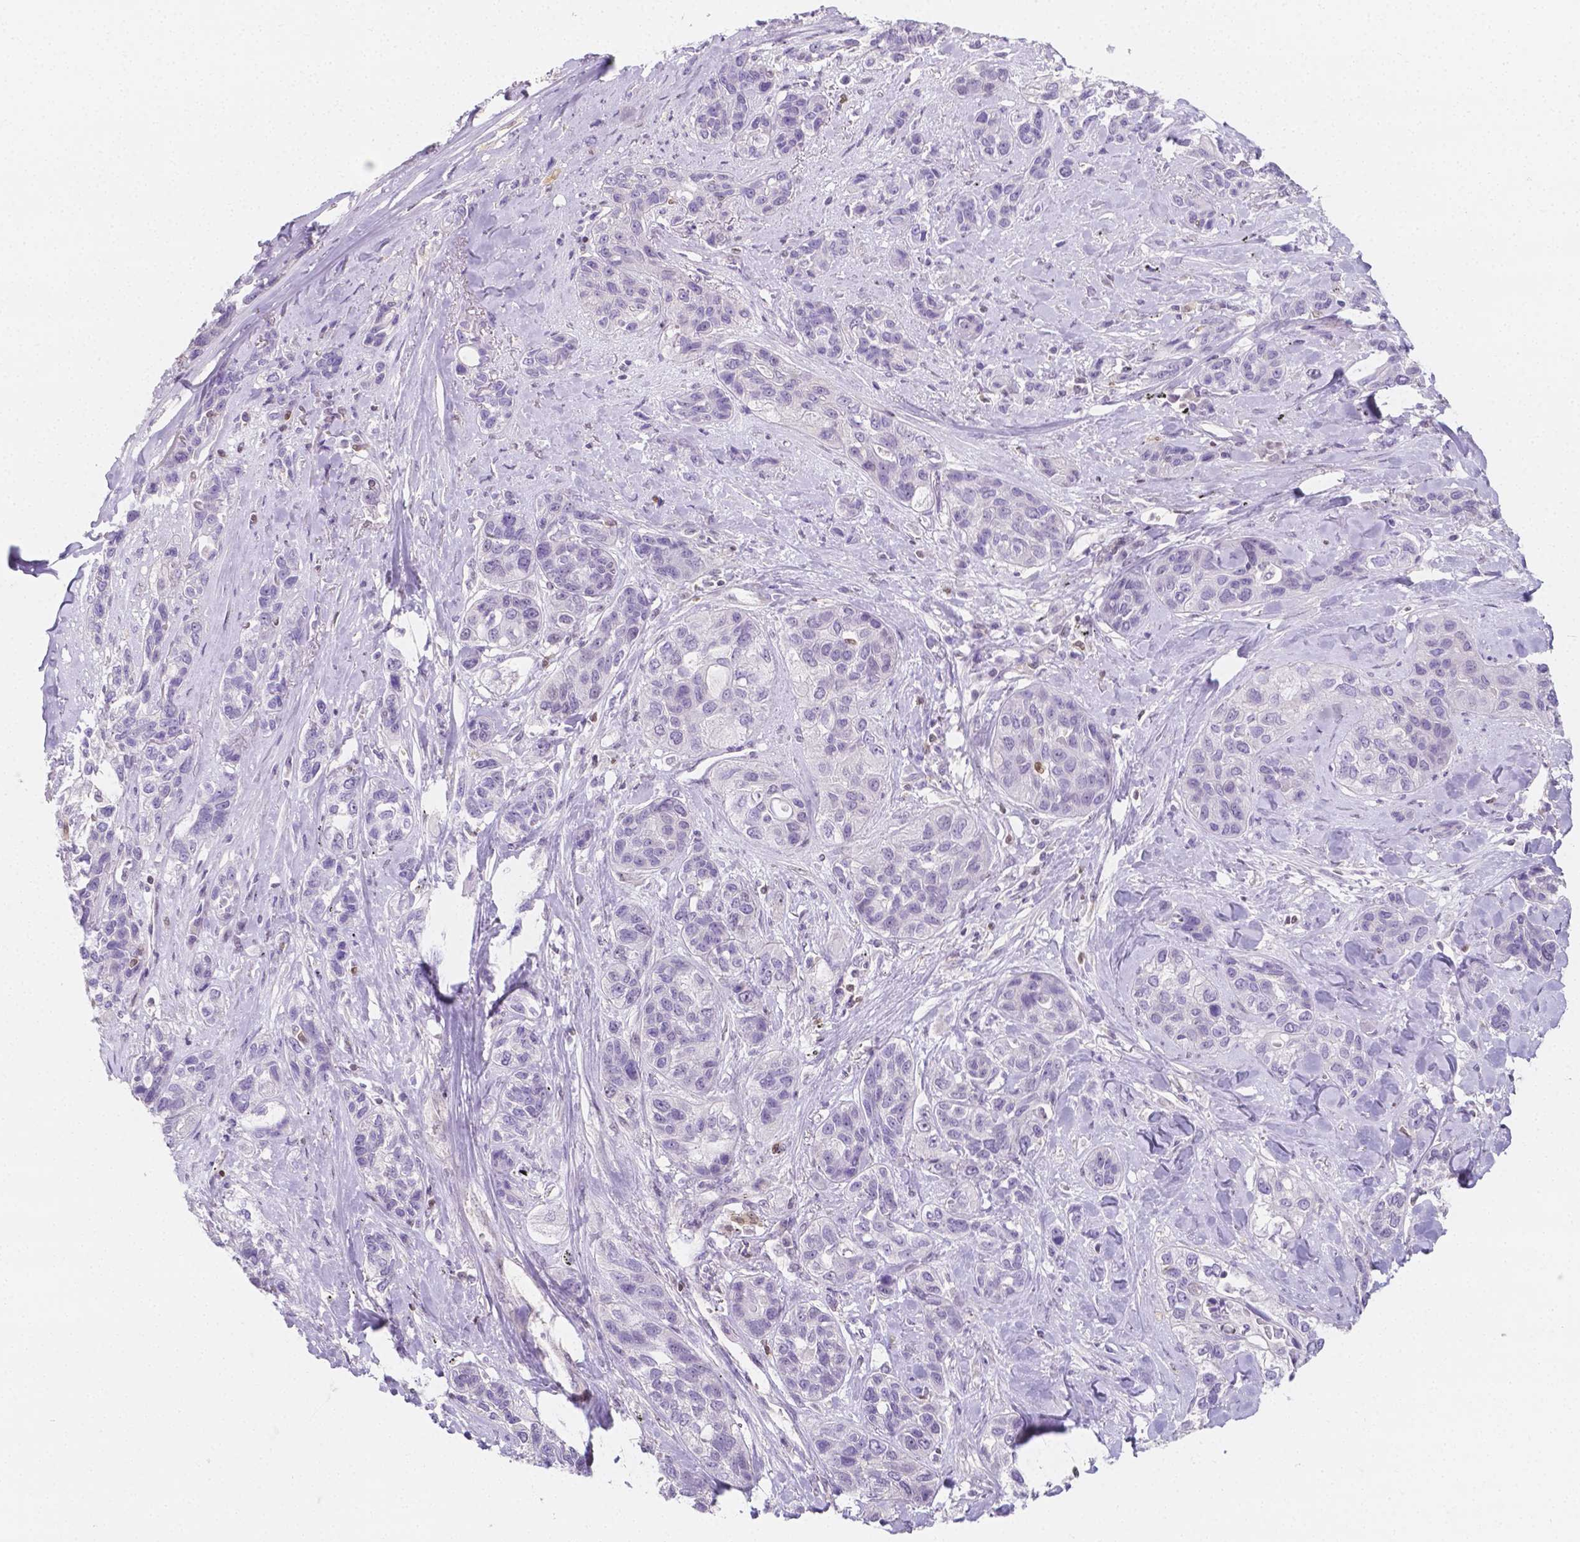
{"staining": {"intensity": "negative", "quantity": "none", "location": "none"}, "tissue": "lung cancer", "cell_type": "Tumor cells", "image_type": "cancer", "snomed": [{"axis": "morphology", "description": "Squamous cell carcinoma, NOS"}, {"axis": "topography", "description": "Lung"}], "caption": "Squamous cell carcinoma (lung) was stained to show a protein in brown. There is no significant staining in tumor cells.", "gene": "SGTB", "patient": {"sex": "female", "age": 70}}